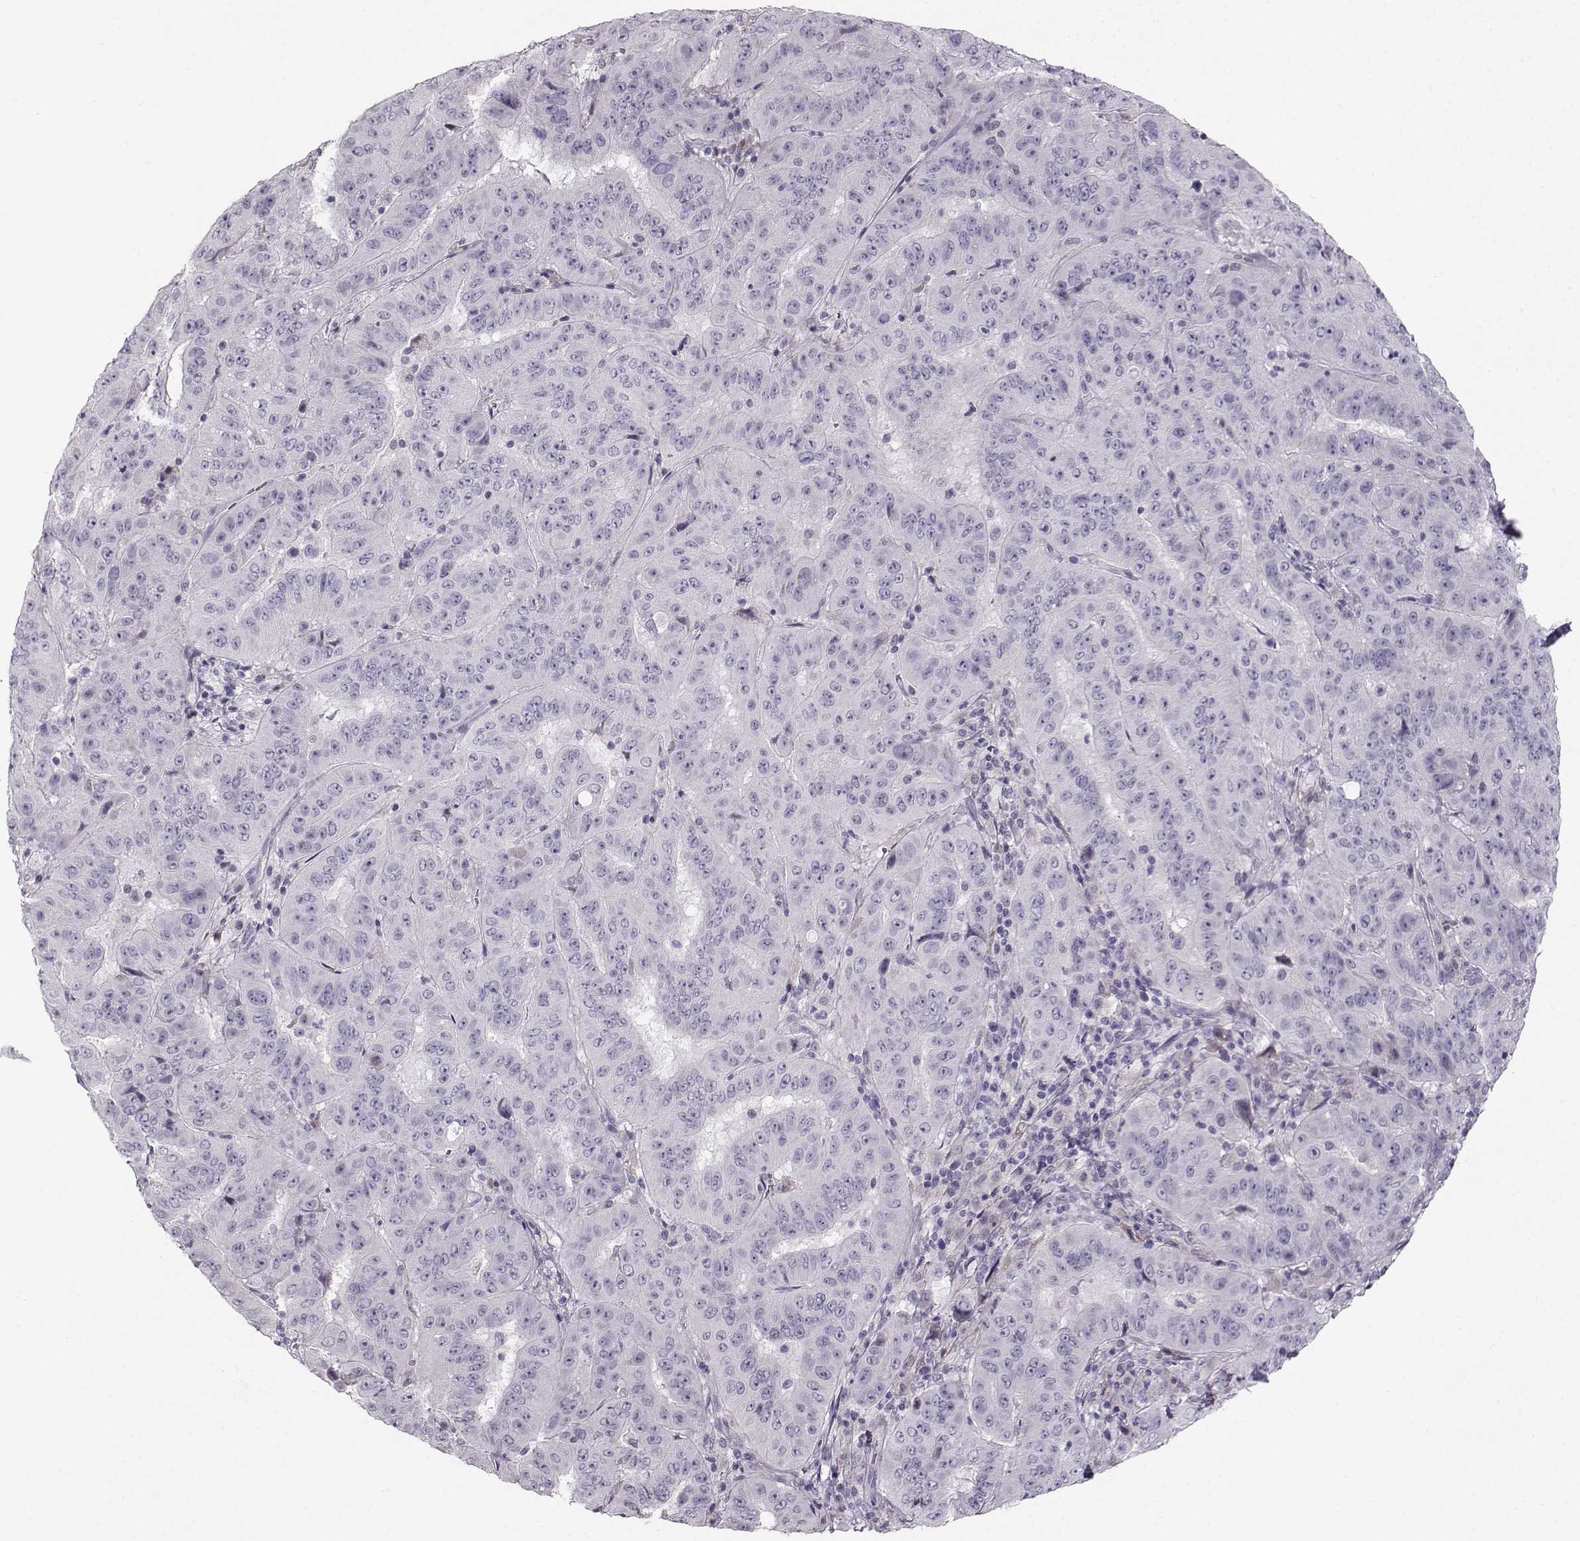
{"staining": {"intensity": "negative", "quantity": "none", "location": "none"}, "tissue": "pancreatic cancer", "cell_type": "Tumor cells", "image_type": "cancer", "snomed": [{"axis": "morphology", "description": "Adenocarcinoma, NOS"}, {"axis": "topography", "description": "Pancreas"}], "caption": "IHC of pancreatic adenocarcinoma reveals no staining in tumor cells.", "gene": "CASR", "patient": {"sex": "male", "age": 63}}